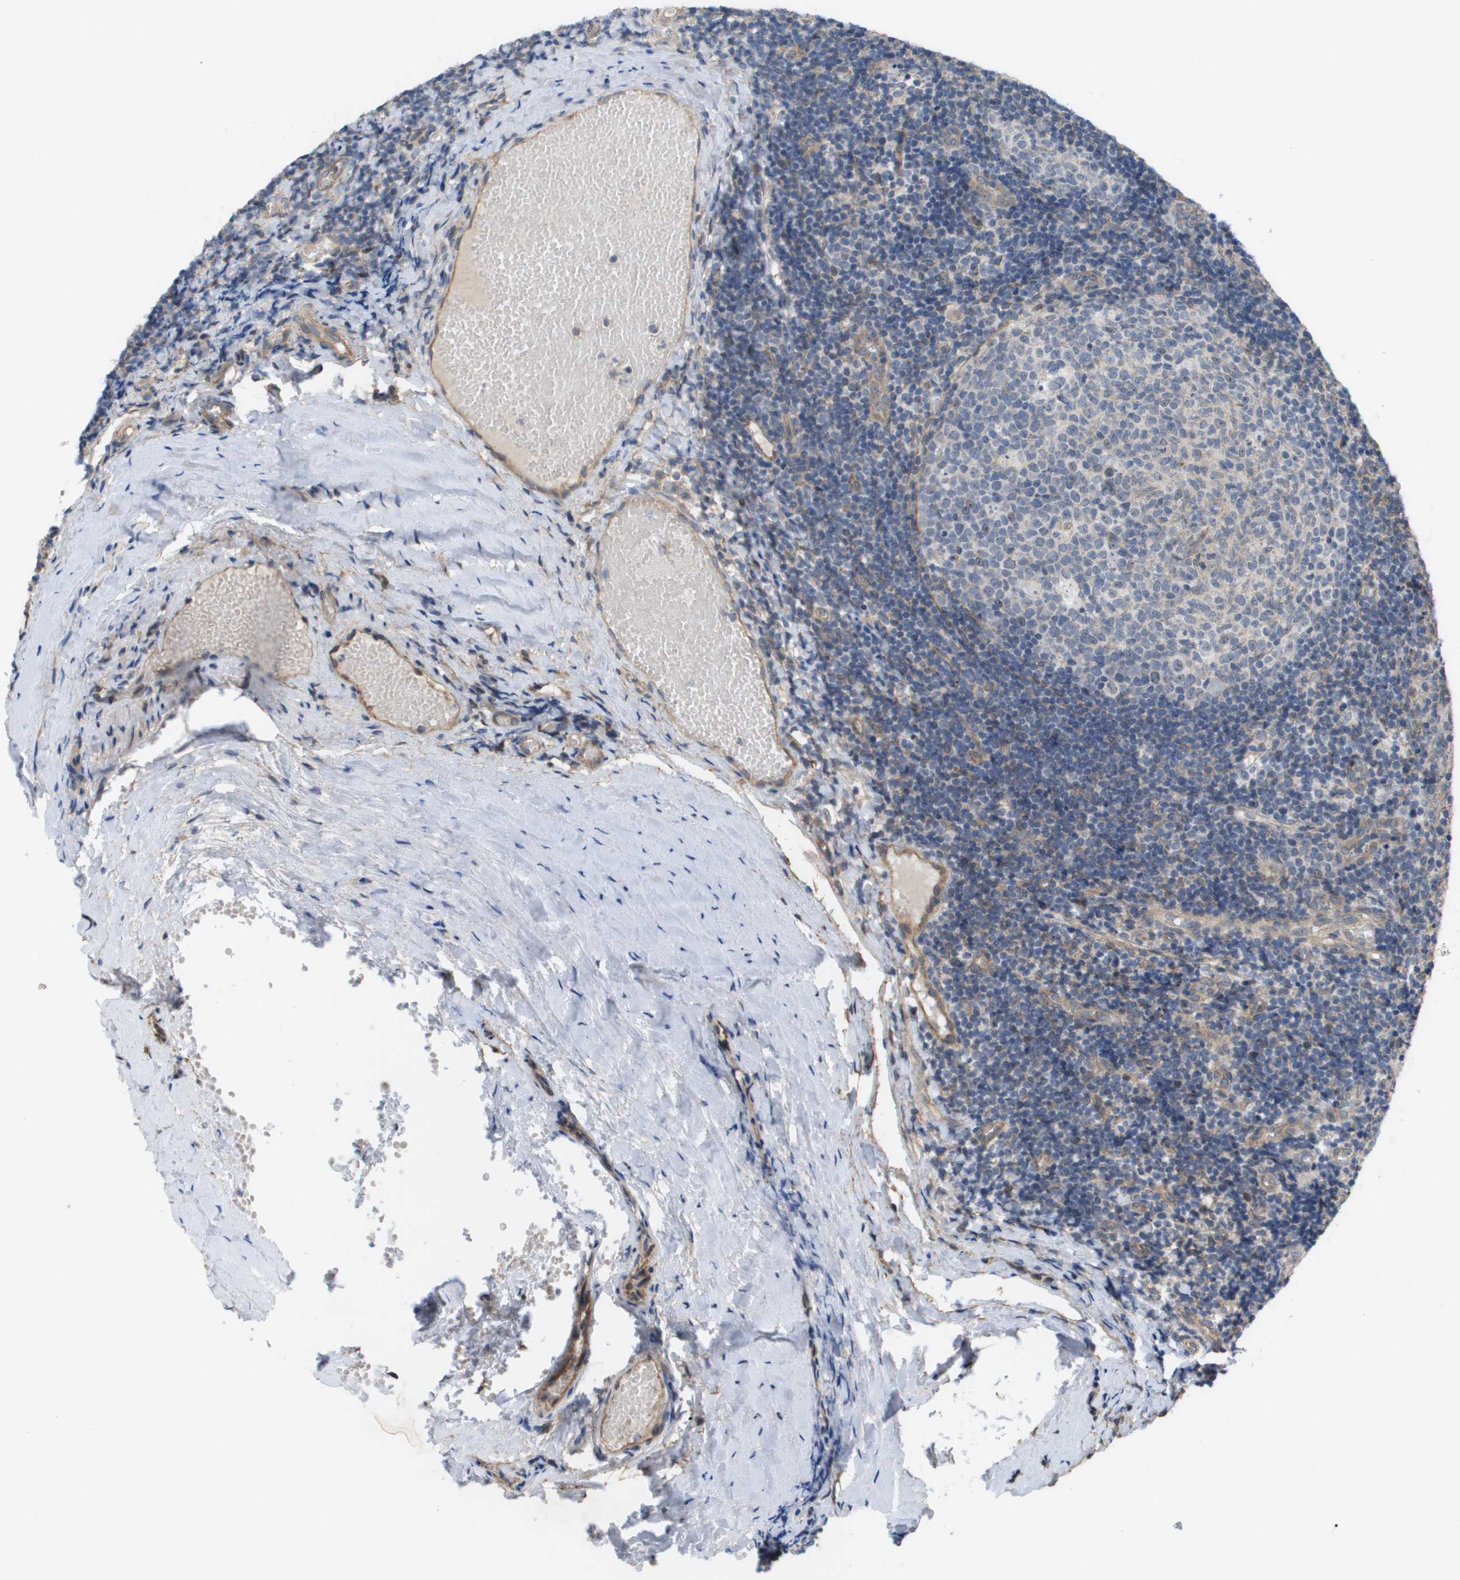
{"staining": {"intensity": "negative", "quantity": "none", "location": "none"}, "tissue": "tonsil", "cell_type": "Germinal center cells", "image_type": "normal", "snomed": [{"axis": "morphology", "description": "Normal tissue, NOS"}, {"axis": "topography", "description": "Tonsil"}], "caption": "A high-resolution micrograph shows immunohistochemistry staining of unremarkable tonsil, which displays no significant expression in germinal center cells. The staining was performed using DAB (3,3'-diaminobenzidine) to visualize the protein expression in brown, while the nuclei were stained in blue with hematoxylin (Magnification: 20x).", "gene": "MTARC2", "patient": {"sex": "female", "age": 19}}